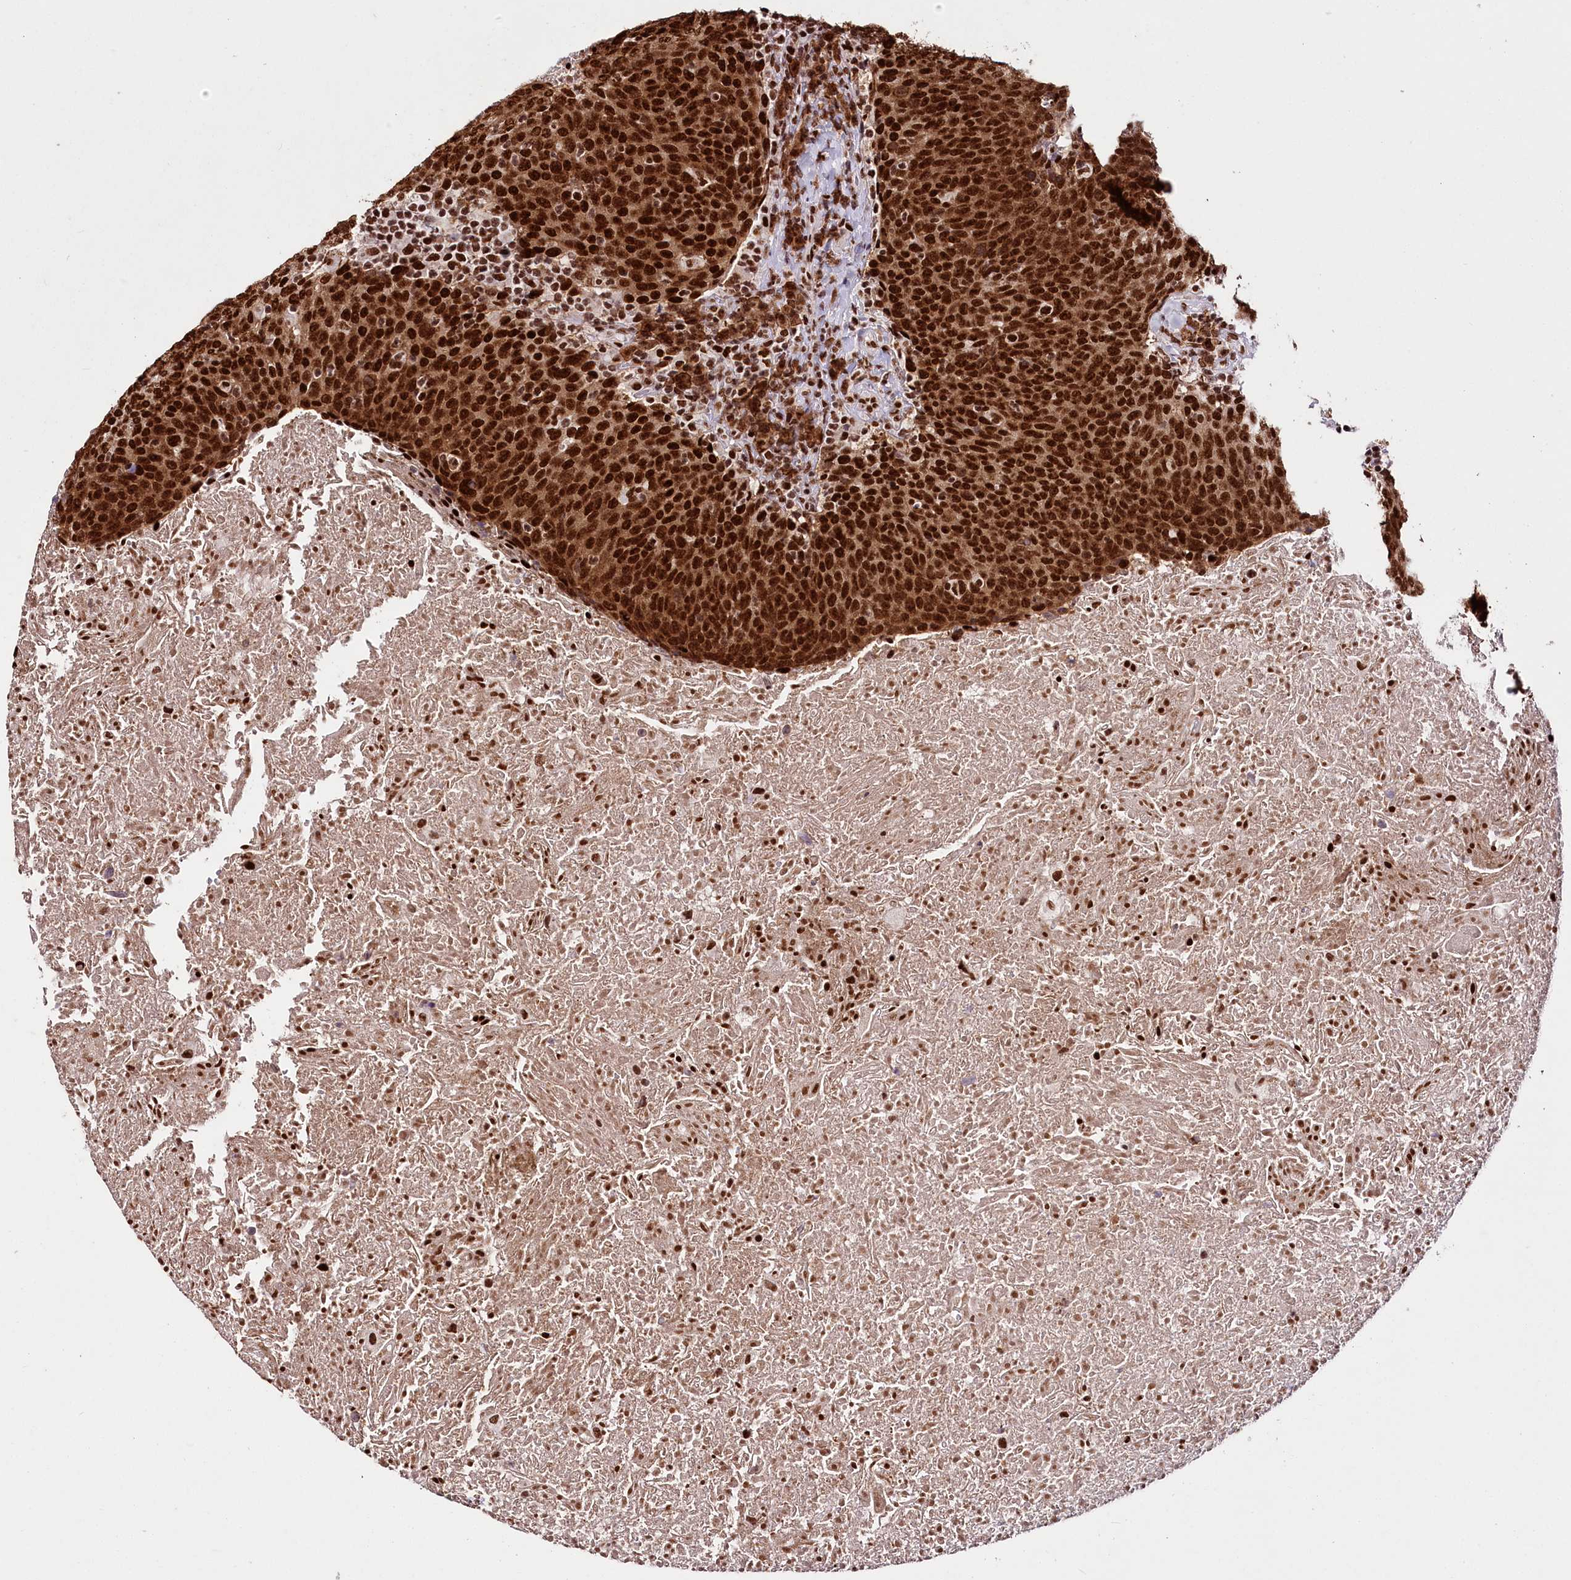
{"staining": {"intensity": "strong", "quantity": ">75%", "location": "nuclear"}, "tissue": "head and neck cancer", "cell_type": "Tumor cells", "image_type": "cancer", "snomed": [{"axis": "morphology", "description": "Squamous cell carcinoma, NOS"}, {"axis": "morphology", "description": "Squamous cell carcinoma, metastatic, NOS"}, {"axis": "topography", "description": "Lymph node"}, {"axis": "topography", "description": "Head-Neck"}], "caption": "Protein expression analysis of squamous cell carcinoma (head and neck) exhibits strong nuclear expression in about >75% of tumor cells.", "gene": "SMARCE1", "patient": {"sex": "male", "age": 62}}